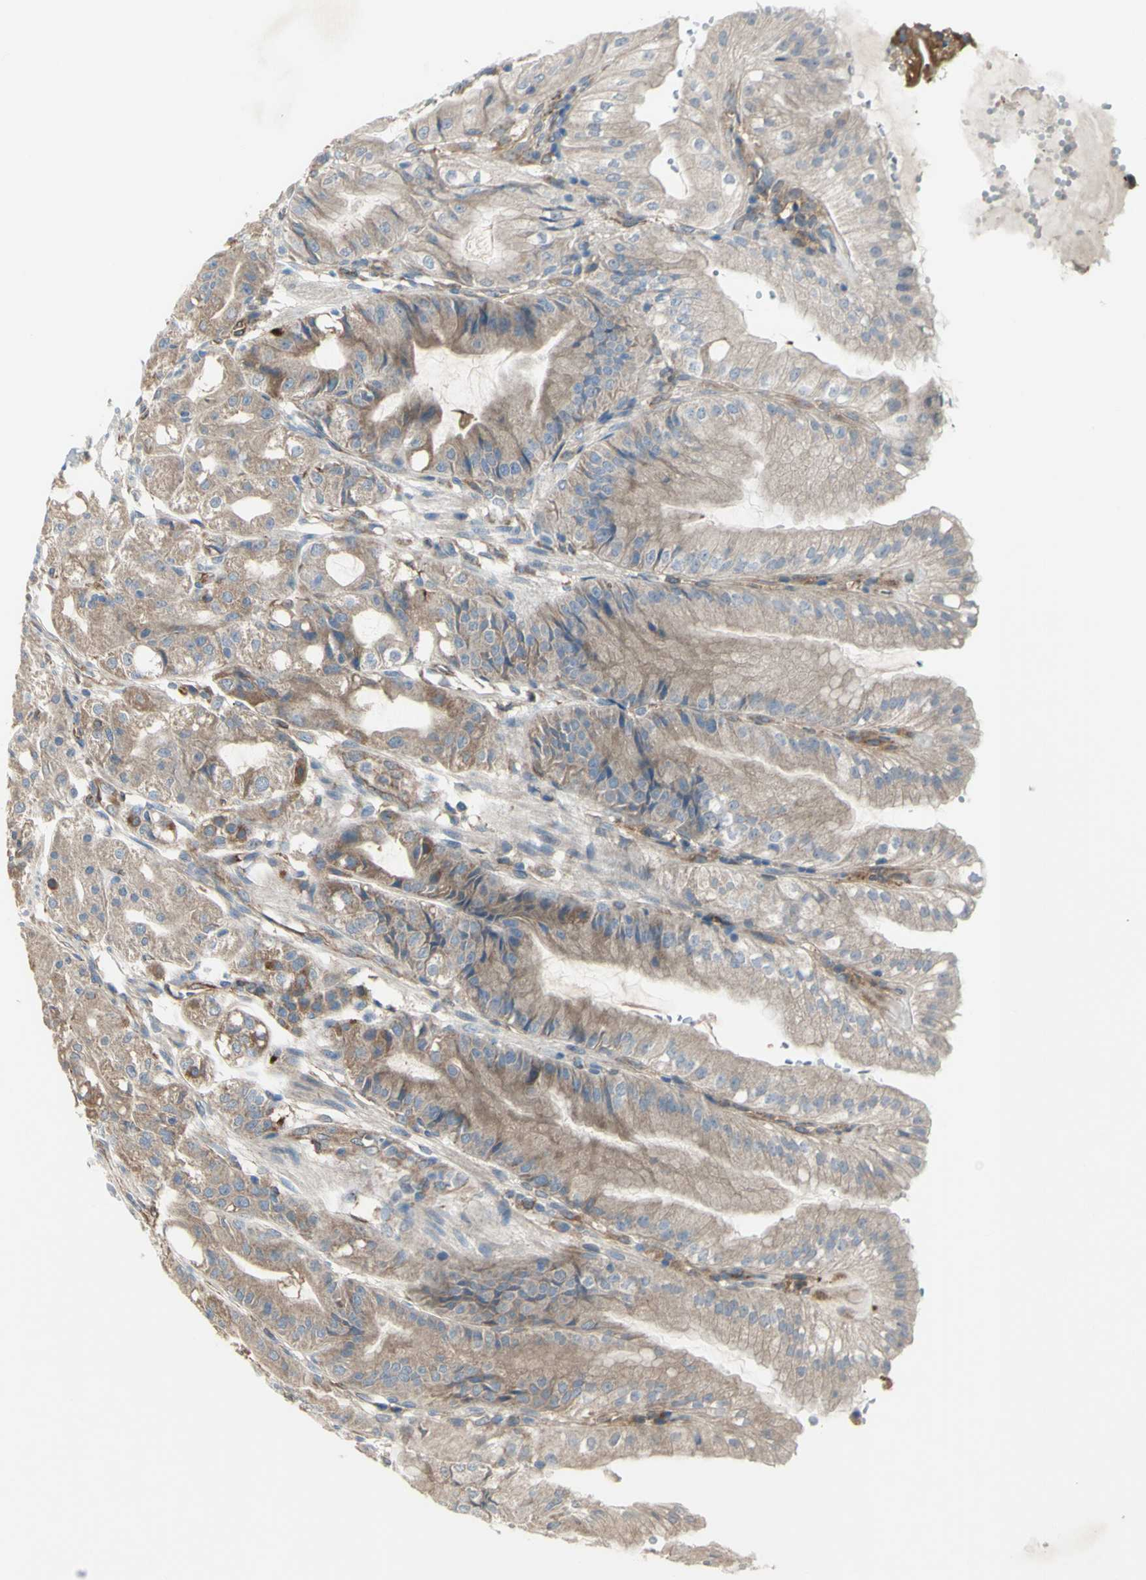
{"staining": {"intensity": "moderate", "quantity": ">75%", "location": "cytoplasmic/membranous"}, "tissue": "stomach", "cell_type": "Glandular cells", "image_type": "normal", "snomed": [{"axis": "morphology", "description": "Normal tissue, NOS"}, {"axis": "topography", "description": "Stomach, lower"}], "caption": "DAB (3,3'-diaminobenzidine) immunohistochemical staining of normal human stomach exhibits moderate cytoplasmic/membranous protein expression in approximately >75% of glandular cells.", "gene": "IGSF9B", "patient": {"sex": "male", "age": 71}}